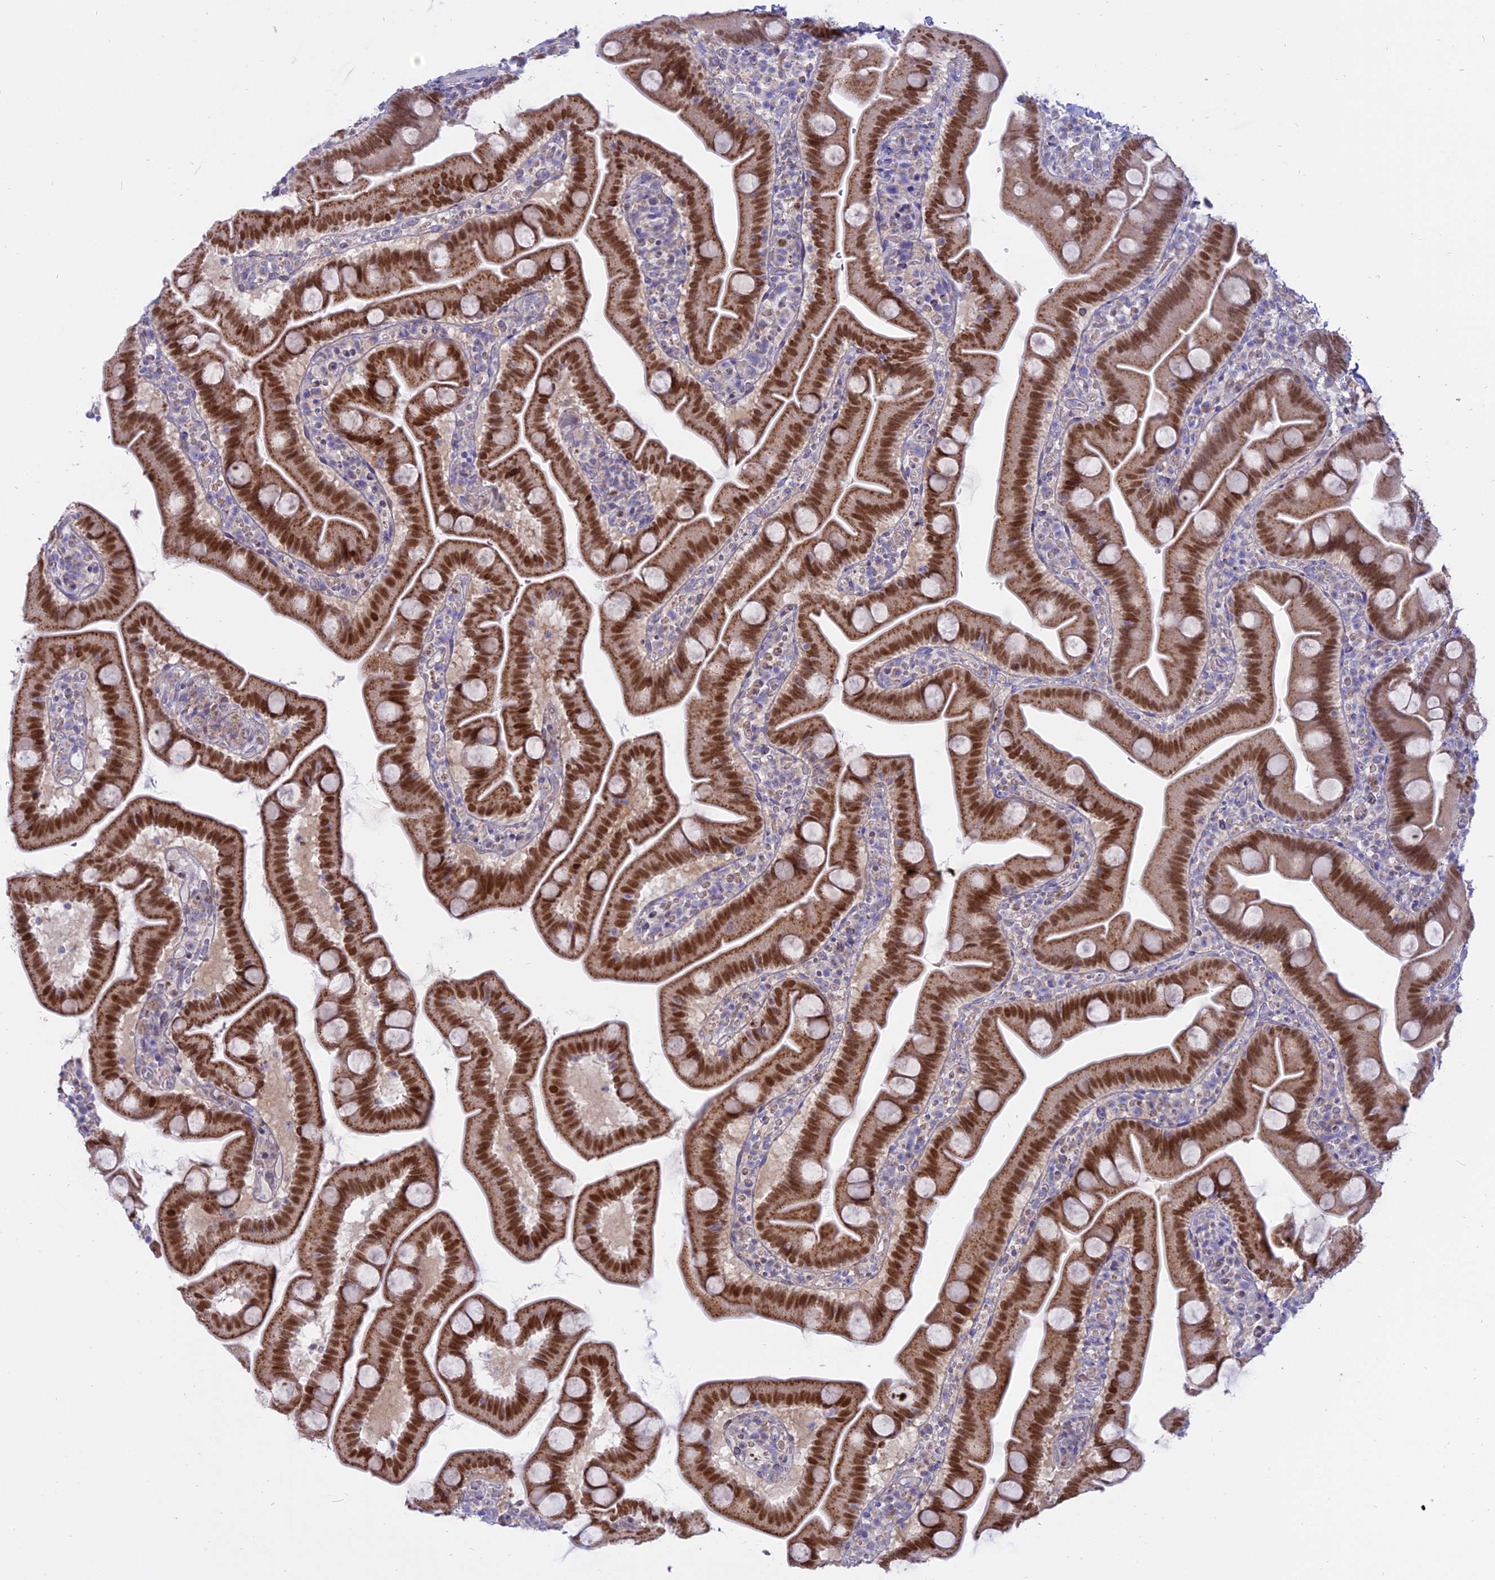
{"staining": {"intensity": "moderate", "quantity": ">75%", "location": "cytoplasmic/membranous,nuclear"}, "tissue": "small intestine", "cell_type": "Glandular cells", "image_type": "normal", "snomed": [{"axis": "morphology", "description": "Normal tissue, NOS"}, {"axis": "topography", "description": "Small intestine"}], "caption": "Protein positivity by IHC displays moderate cytoplasmic/membranous,nuclear staining in about >75% of glandular cells in unremarkable small intestine.", "gene": "CENPV", "patient": {"sex": "female", "age": 68}}